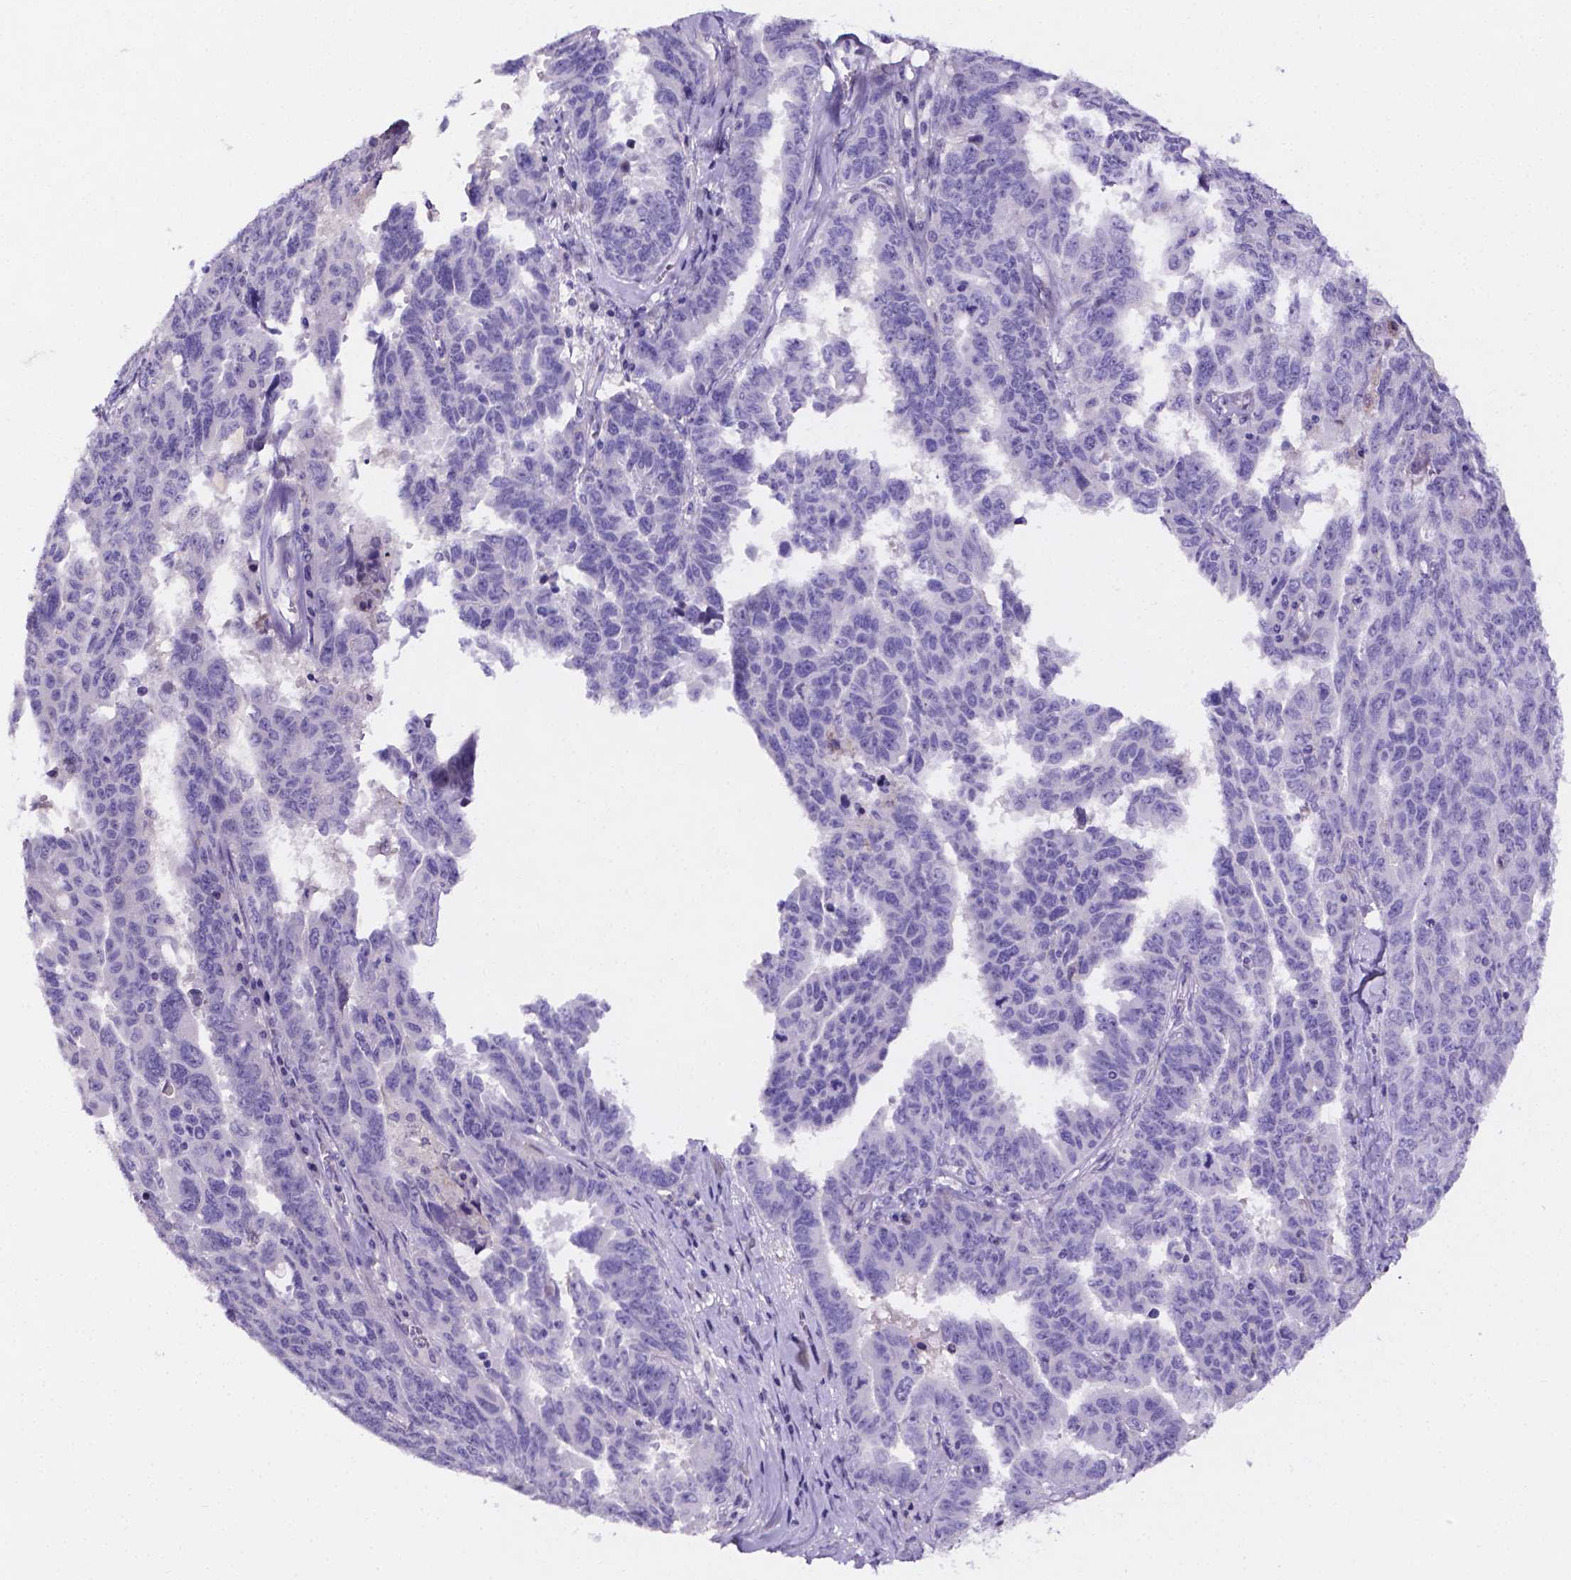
{"staining": {"intensity": "negative", "quantity": "none", "location": "none"}, "tissue": "colorectal cancer", "cell_type": "Tumor cells", "image_type": "cancer", "snomed": [{"axis": "morphology", "description": "Adenocarcinoma, NOS"}, {"axis": "topography", "description": "Colon"}], "caption": "Colorectal adenocarcinoma was stained to show a protein in brown. There is no significant expression in tumor cells.", "gene": "NRGN", "patient": {"sex": "female", "age": 86}}